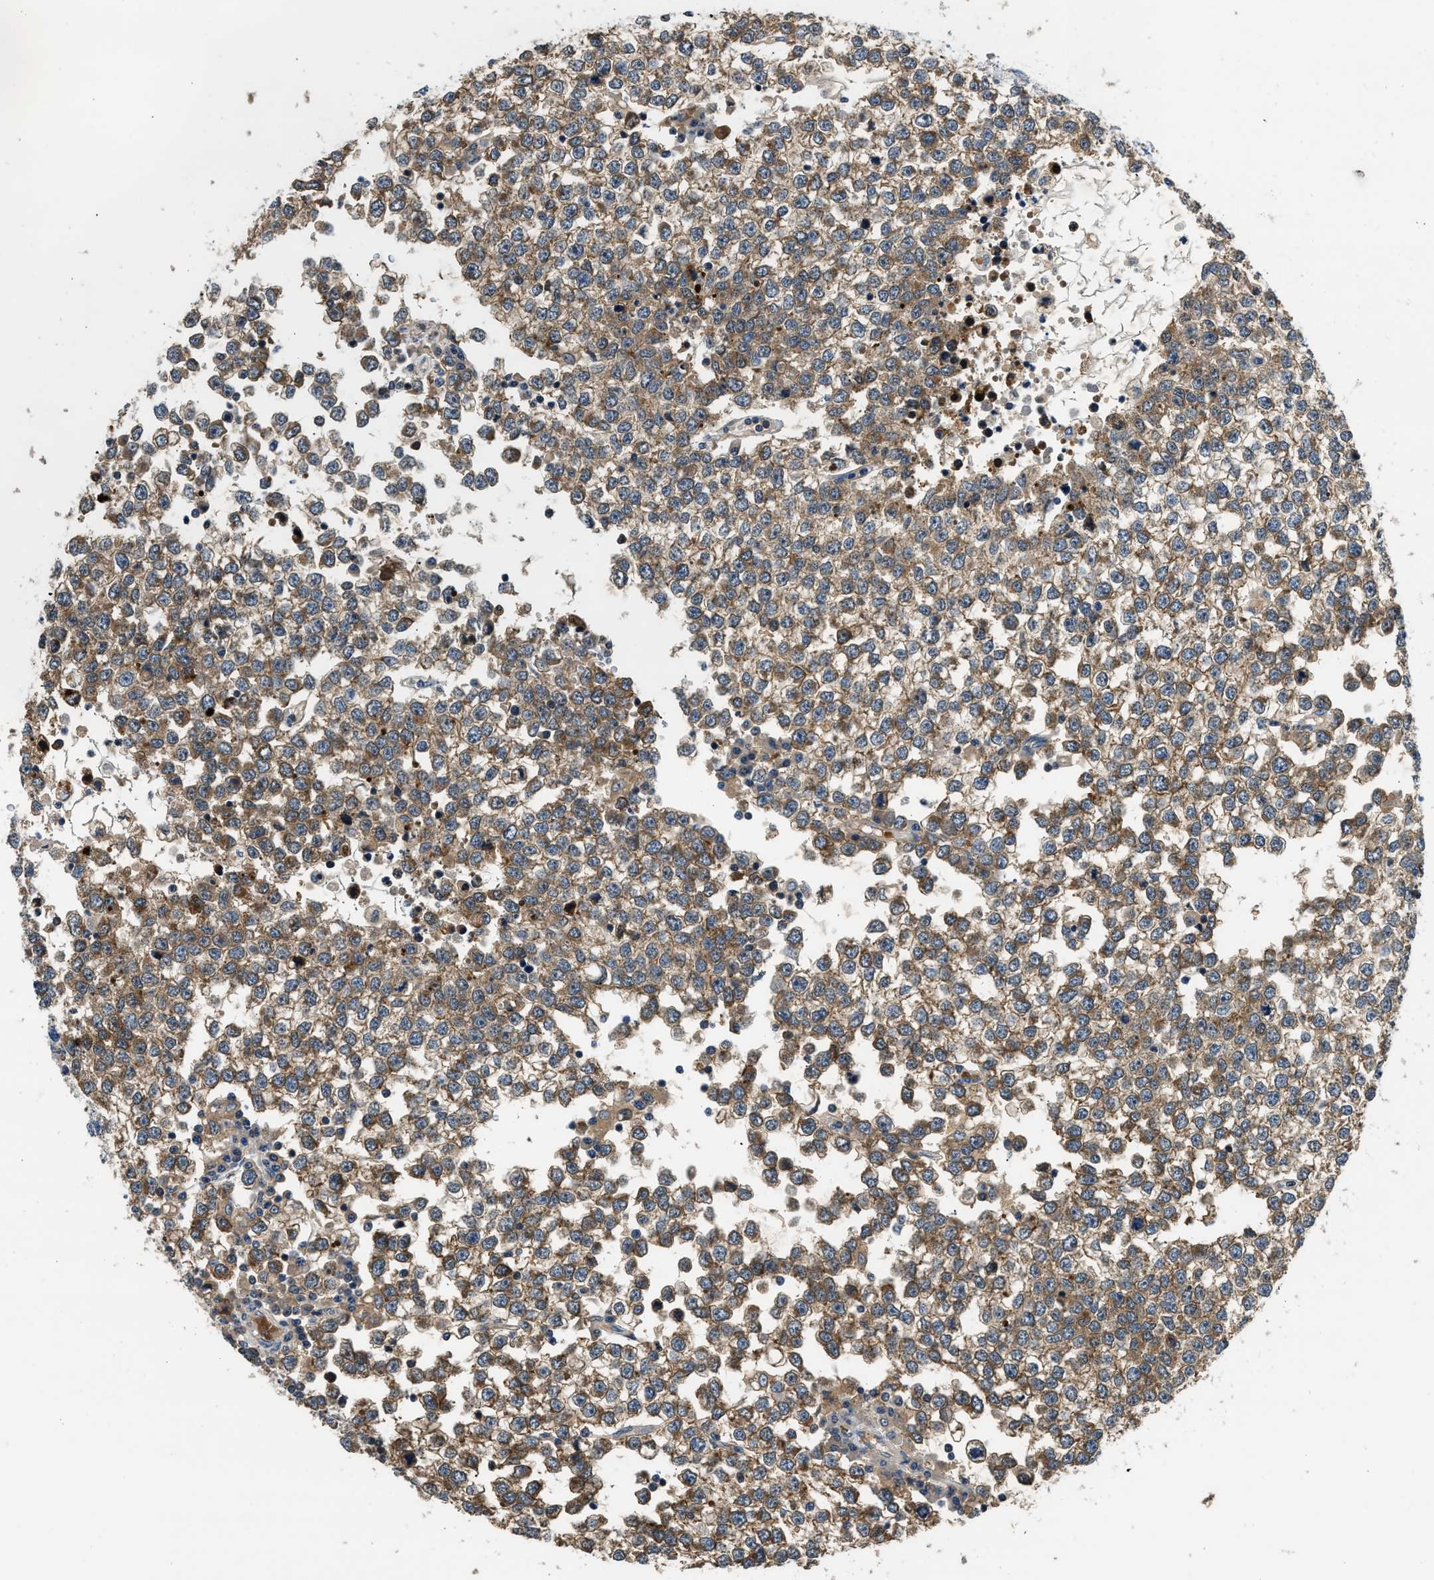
{"staining": {"intensity": "moderate", "quantity": ">75%", "location": "cytoplasmic/membranous"}, "tissue": "testis cancer", "cell_type": "Tumor cells", "image_type": "cancer", "snomed": [{"axis": "morphology", "description": "Seminoma, NOS"}, {"axis": "topography", "description": "Testis"}], "caption": "Immunohistochemical staining of human seminoma (testis) reveals medium levels of moderate cytoplasmic/membranous protein expression in approximately >75% of tumor cells.", "gene": "IL3RA", "patient": {"sex": "male", "age": 65}}